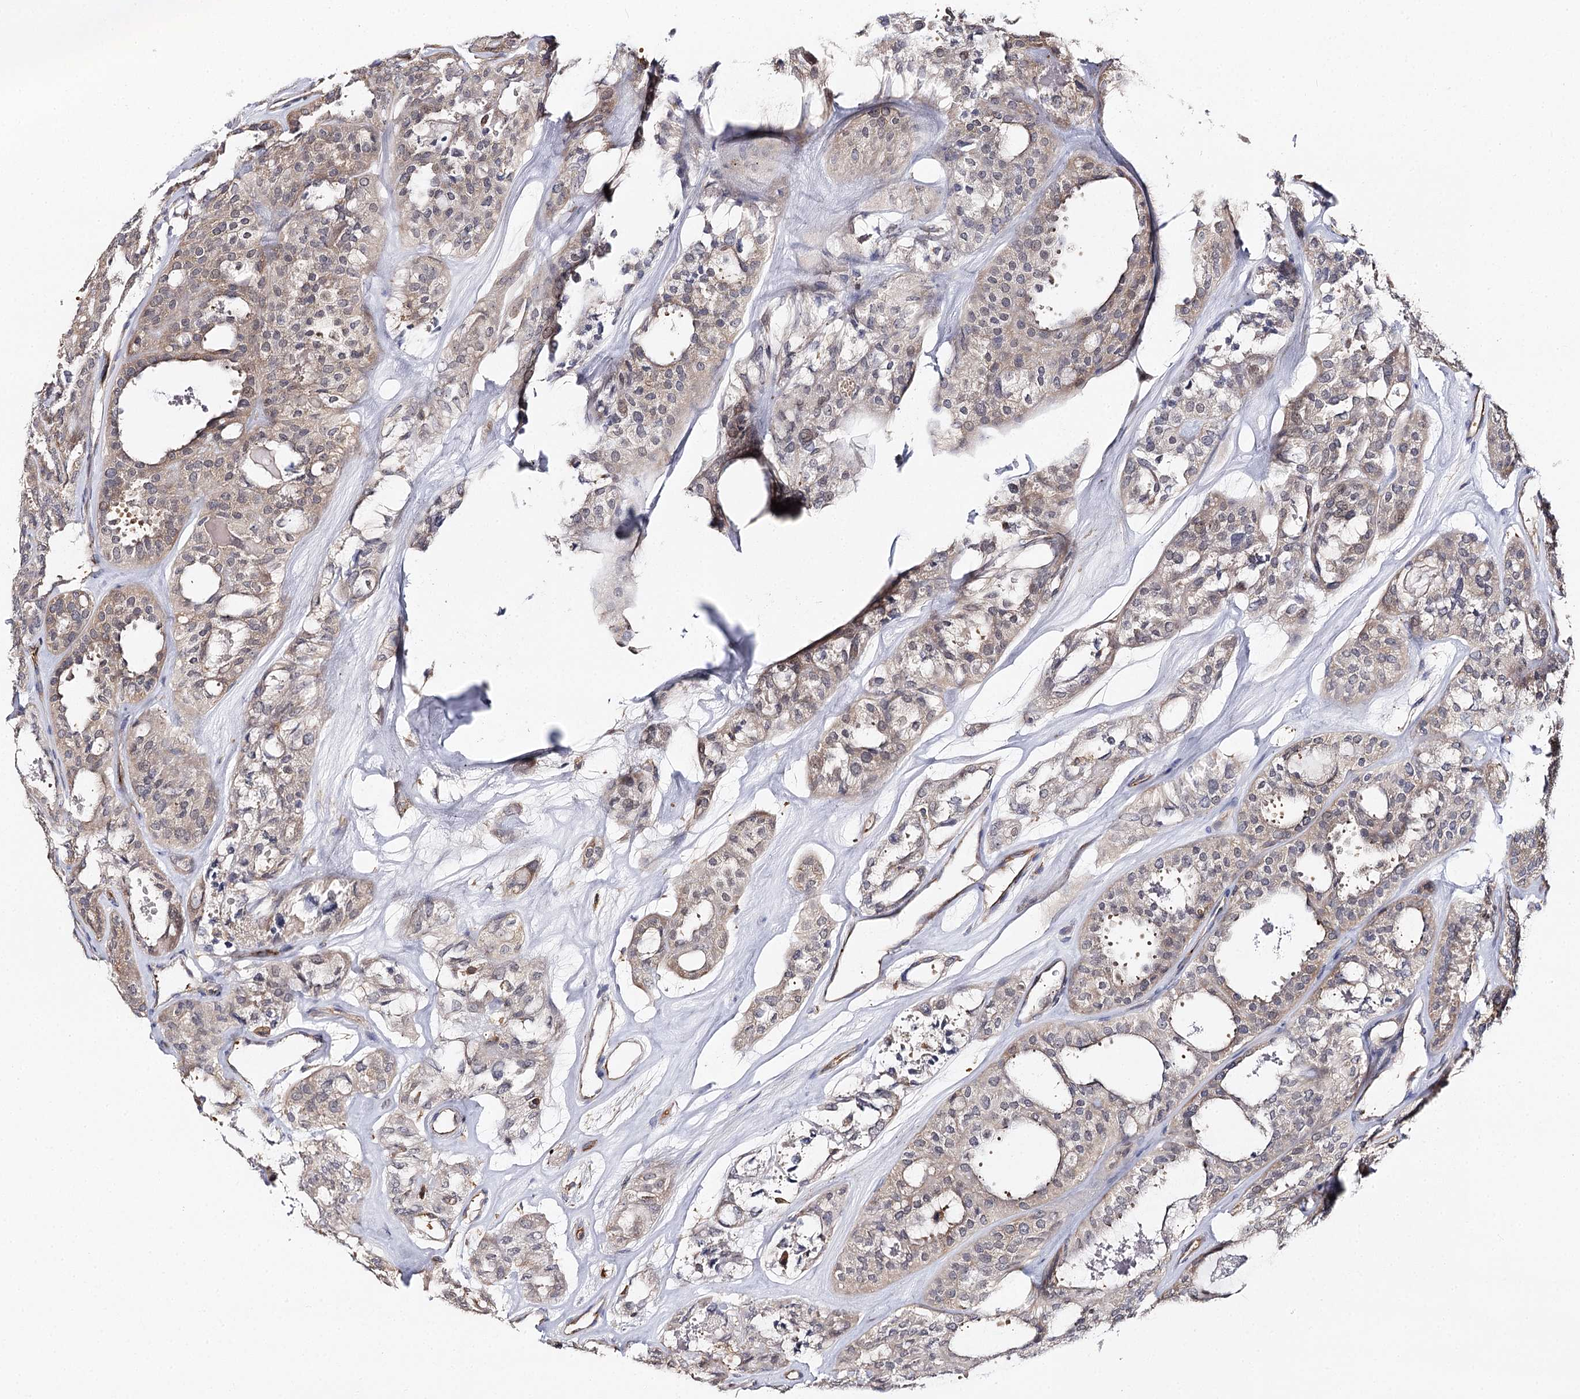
{"staining": {"intensity": "weak", "quantity": "25%-75%", "location": "cytoplasmic/membranous"}, "tissue": "thyroid cancer", "cell_type": "Tumor cells", "image_type": "cancer", "snomed": [{"axis": "morphology", "description": "Follicular adenoma carcinoma, NOS"}, {"axis": "topography", "description": "Thyroid gland"}], "caption": "Thyroid cancer (follicular adenoma carcinoma) stained with DAB (3,3'-diaminobenzidine) immunohistochemistry shows low levels of weak cytoplasmic/membranous positivity in approximately 25%-75% of tumor cells. Nuclei are stained in blue.", "gene": "SEC24B", "patient": {"sex": "male", "age": 75}}